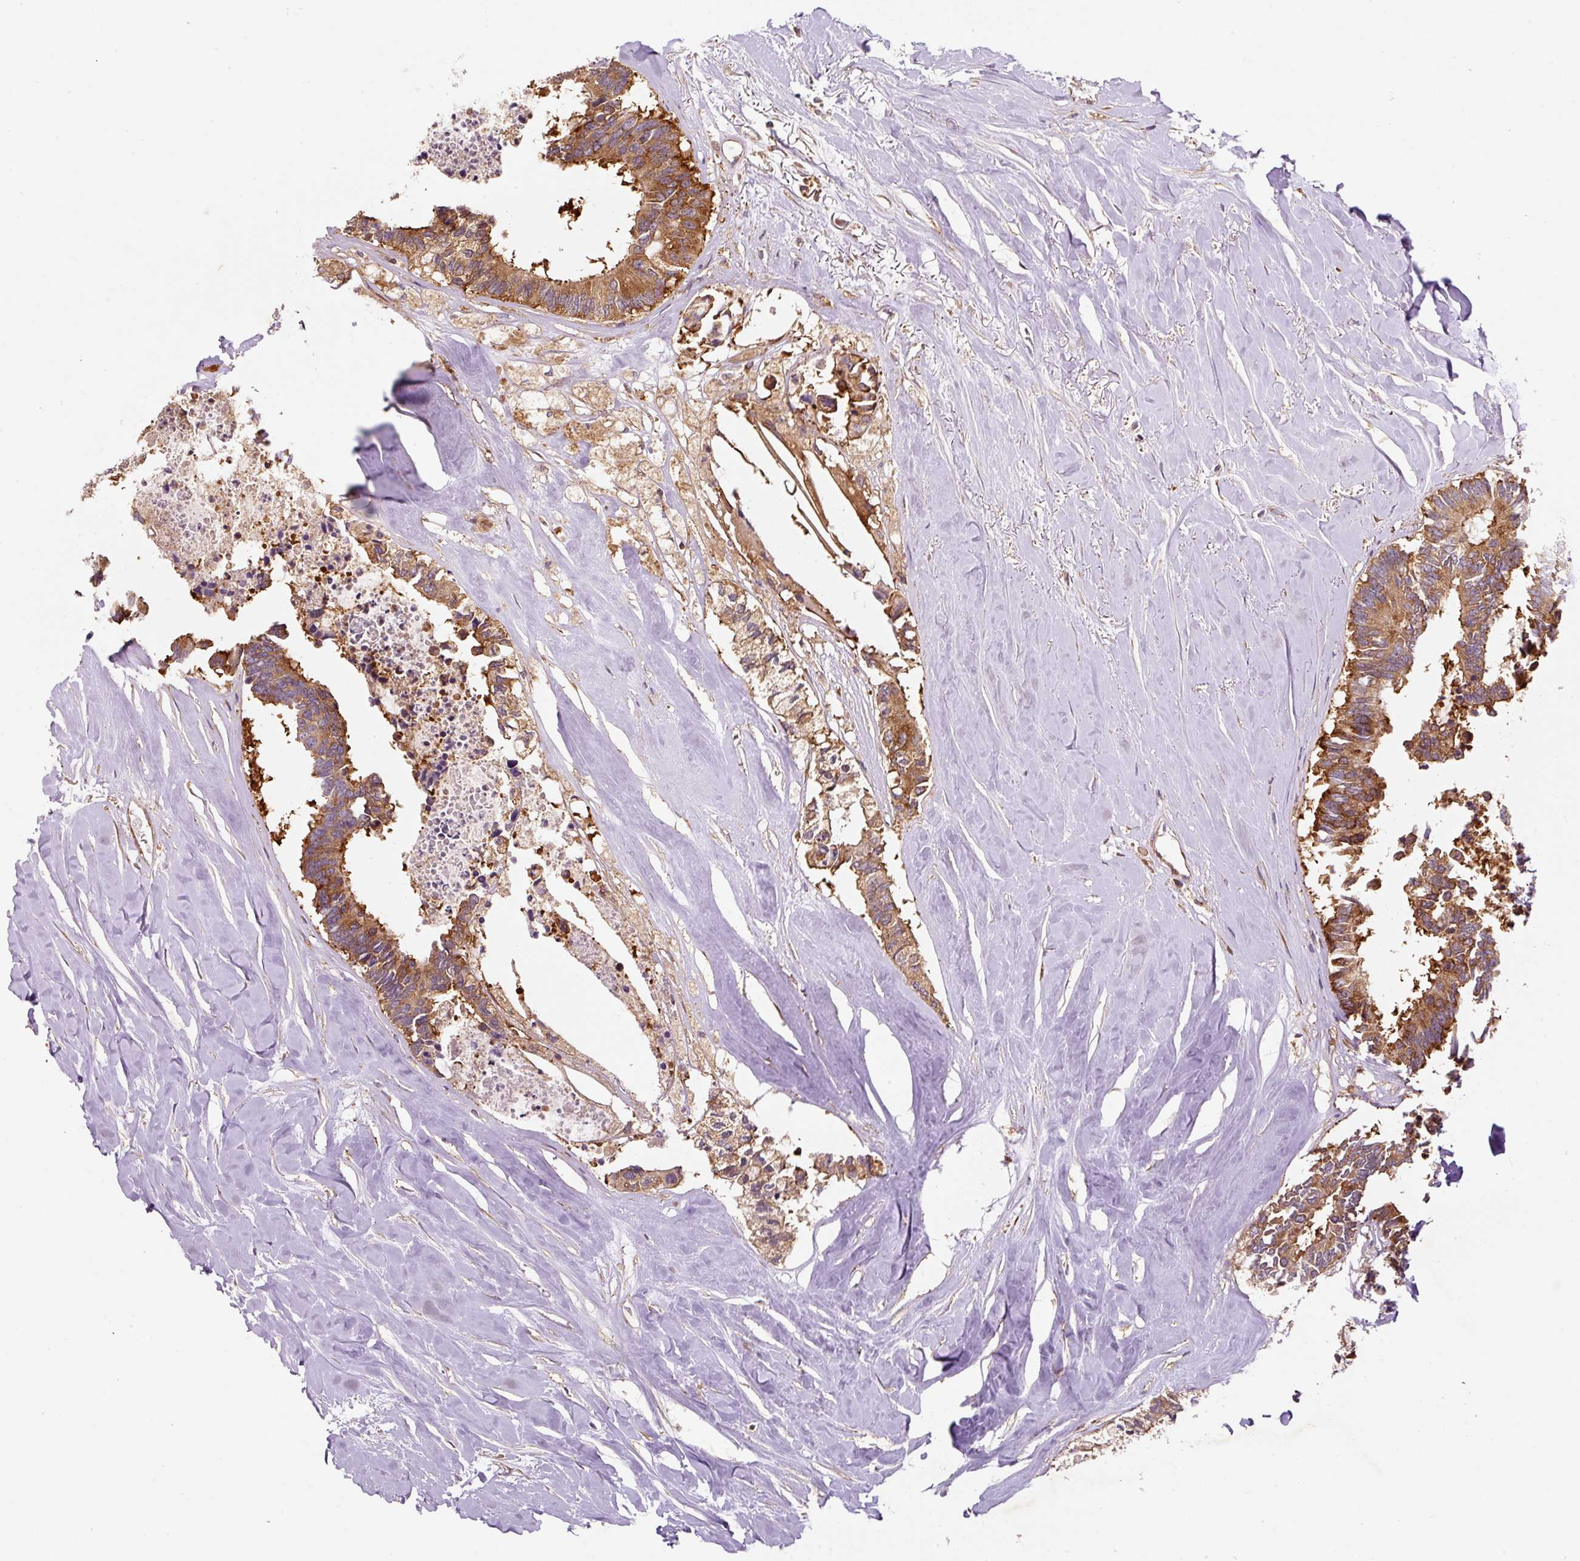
{"staining": {"intensity": "moderate", "quantity": ">75%", "location": "cytoplasmic/membranous"}, "tissue": "colorectal cancer", "cell_type": "Tumor cells", "image_type": "cancer", "snomed": [{"axis": "morphology", "description": "Adenocarcinoma, NOS"}, {"axis": "topography", "description": "Colon"}, {"axis": "topography", "description": "Rectum"}], "caption": "DAB immunohistochemical staining of human adenocarcinoma (colorectal) displays moderate cytoplasmic/membranous protein positivity in about >75% of tumor cells.", "gene": "EIF2S2", "patient": {"sex": "male", "age": 57}}